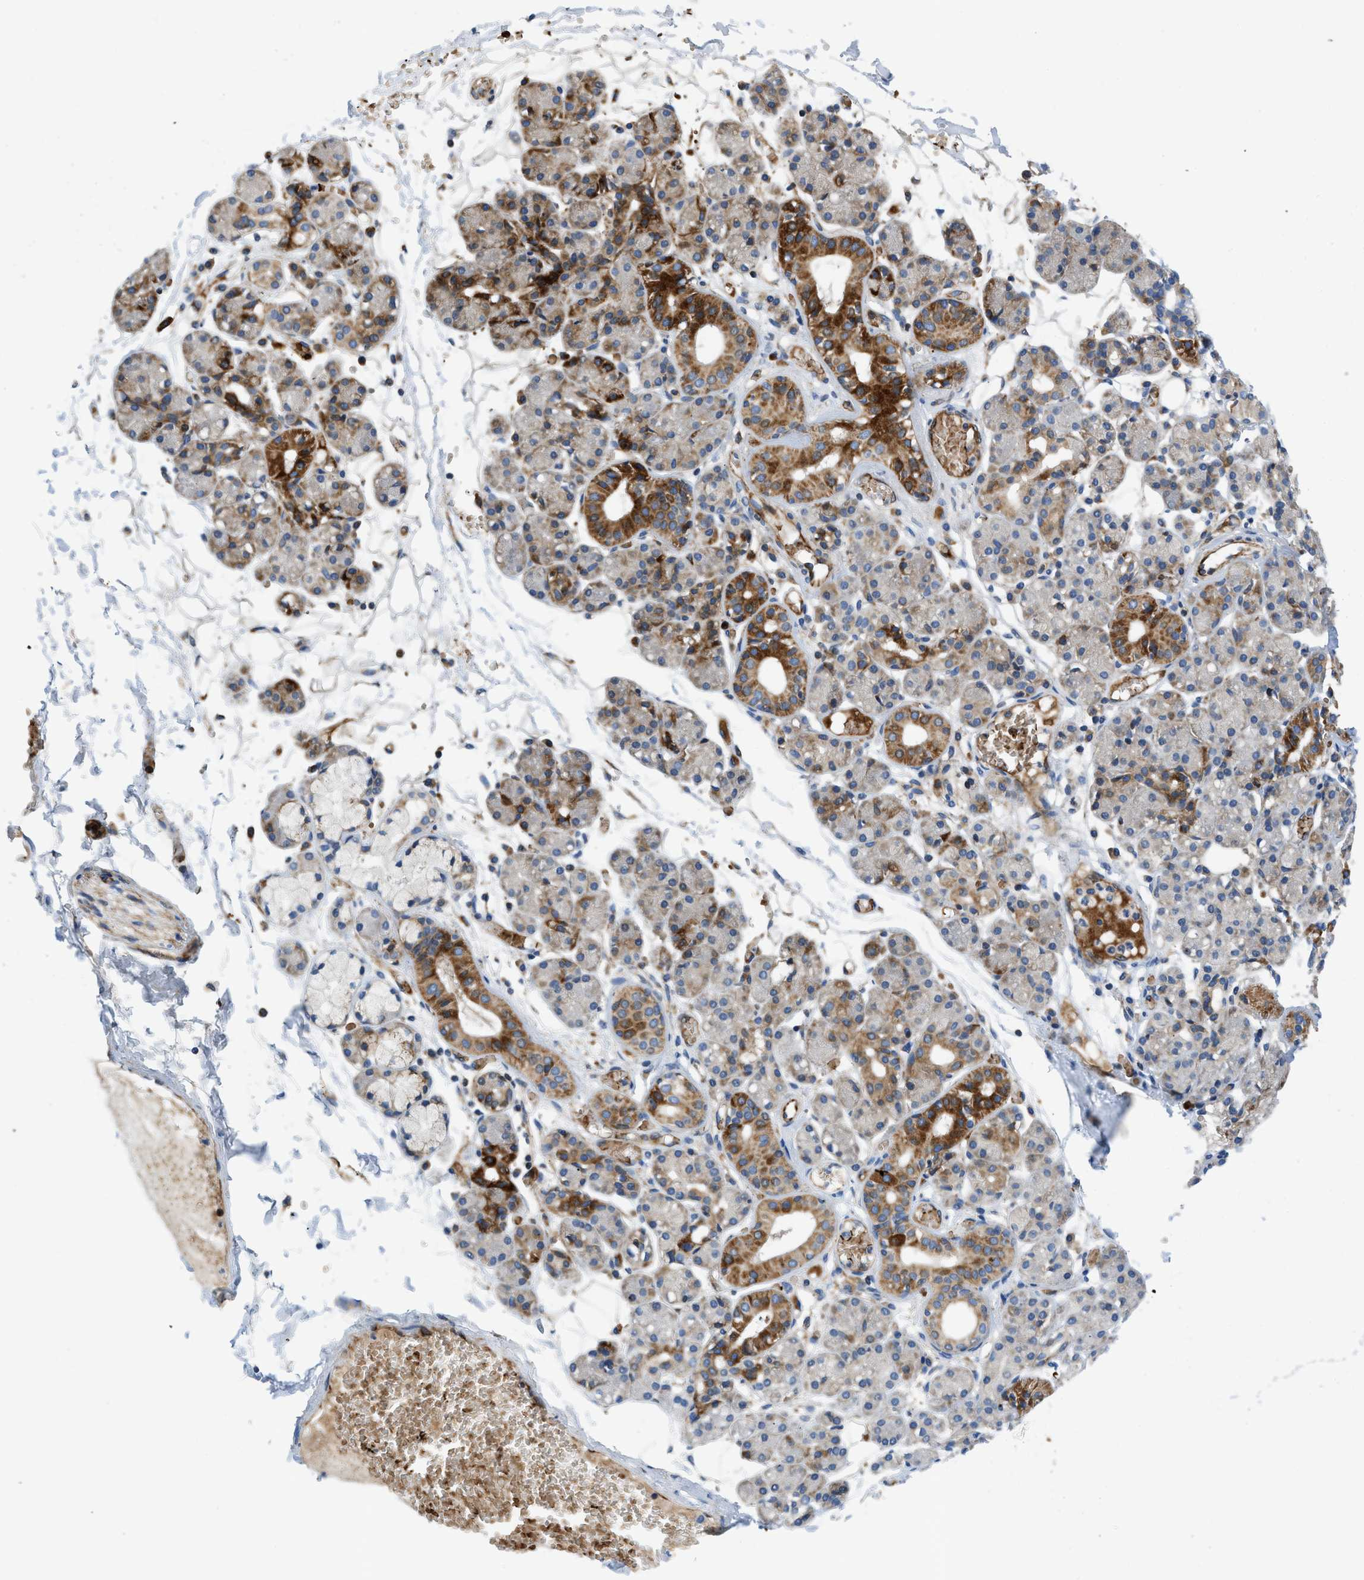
{"staining": {"intensity": "moderate", "quantity": ">75%", "location": "cytoplasmic/membranous"}, "tissue": "salivary gland", "cell_type": "Glandular cells", "image_type": "normal", "snomed": [{"axis": "morphology", "description": "Normal tissue, NOS"}, {"axis": "topography", "description": "Salivary gland"}], "caption": "Immunohistochemical staining of benign human salivary gland shows >75% levels of moderate cytoplasmic/membranous protein expression in approximately >75% of glandular cells.", "gene": "ZNF831", "patient": {"sex": "male", "age": 63}}